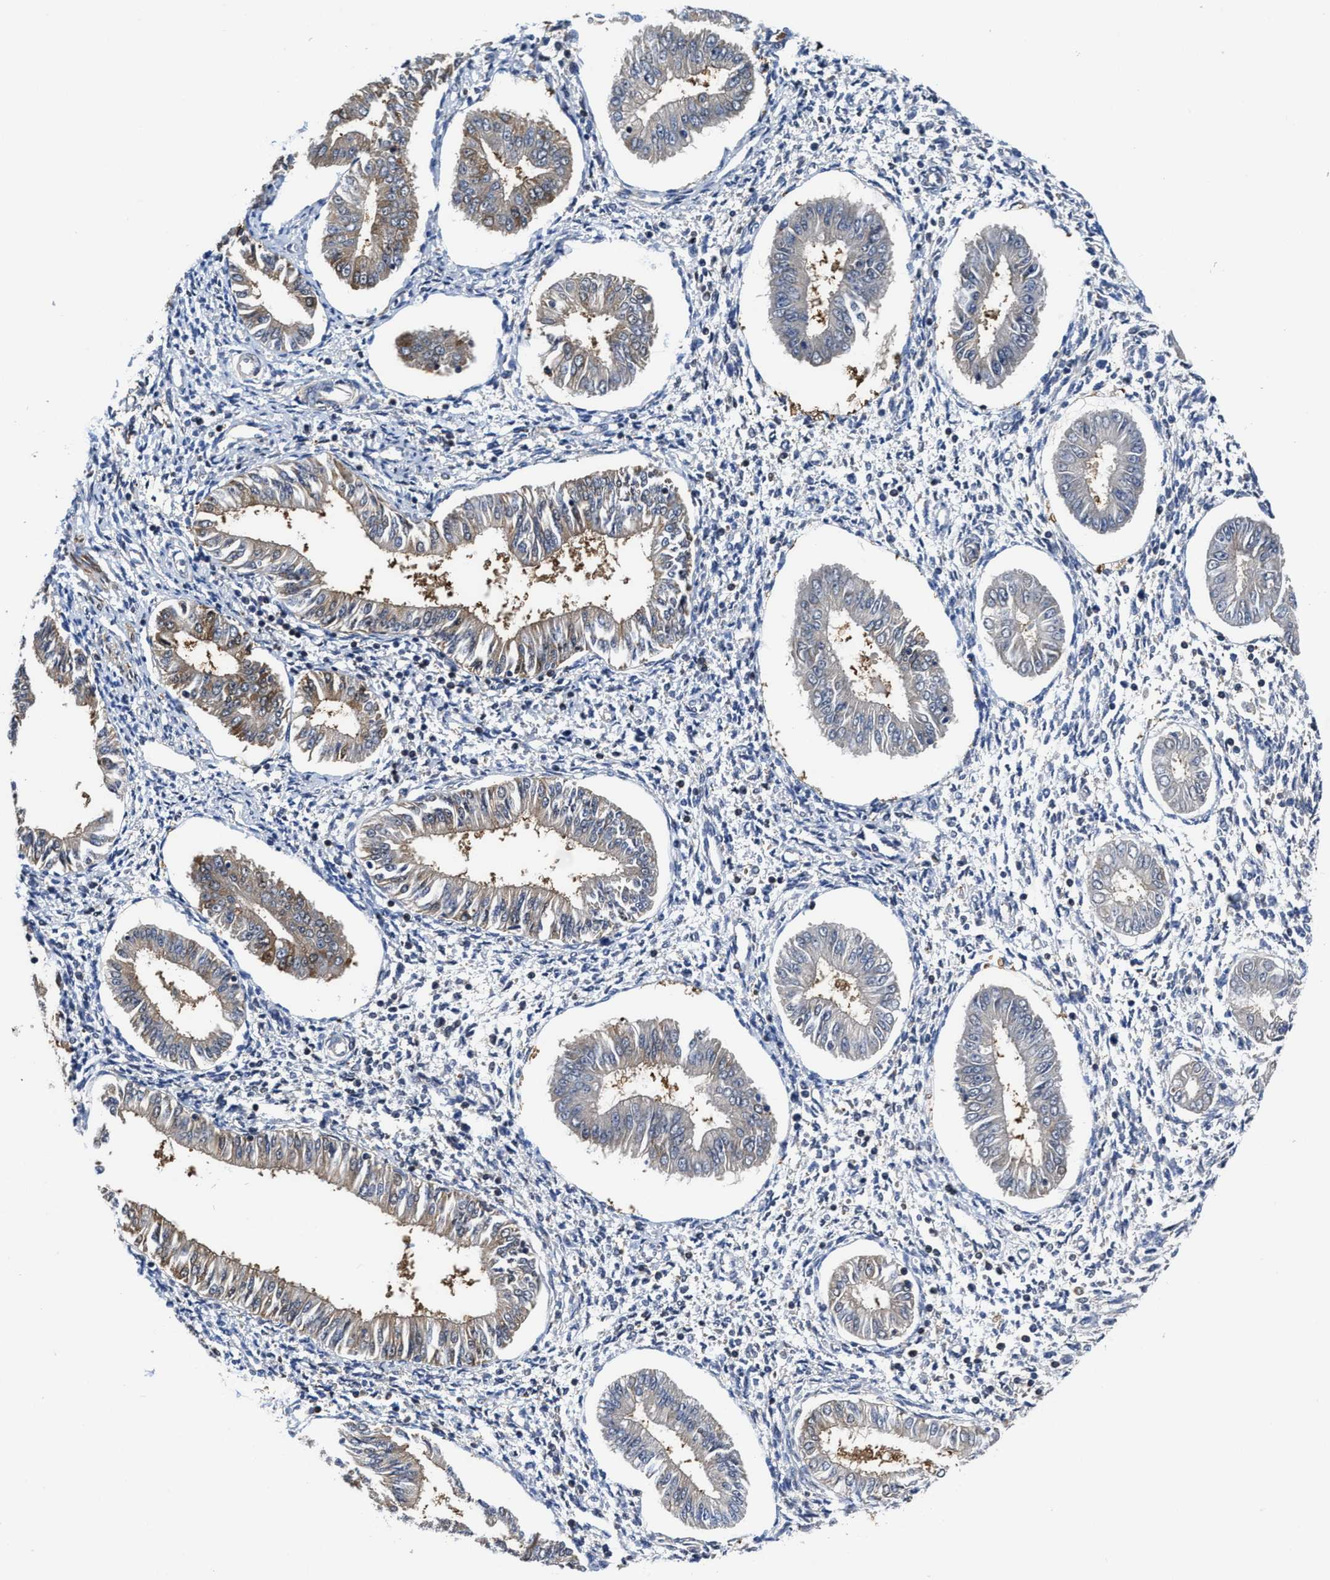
{"staining": {"intensity": "moderate", "quantity": "<25%", "location": "cytoplasmic/membranous"}, "tissue": "endometrium", "cell_type": "Cells in endometrial stroma", "image_type": "normal", "snomed": [{"axis": "morphology", "description": "Normal tissue, NOS"}, {"axis": "topography", "description": "Endometrium"}], "caption": "The histopathology image displays immunohistochemical staining of normal endometrium. There is moderate cytoplasmic/membranous expression is present in approximately <25% of cells in endometrial stroma.", "gene": "KIF12", "patient": {"sex": "female", "age": 50}}